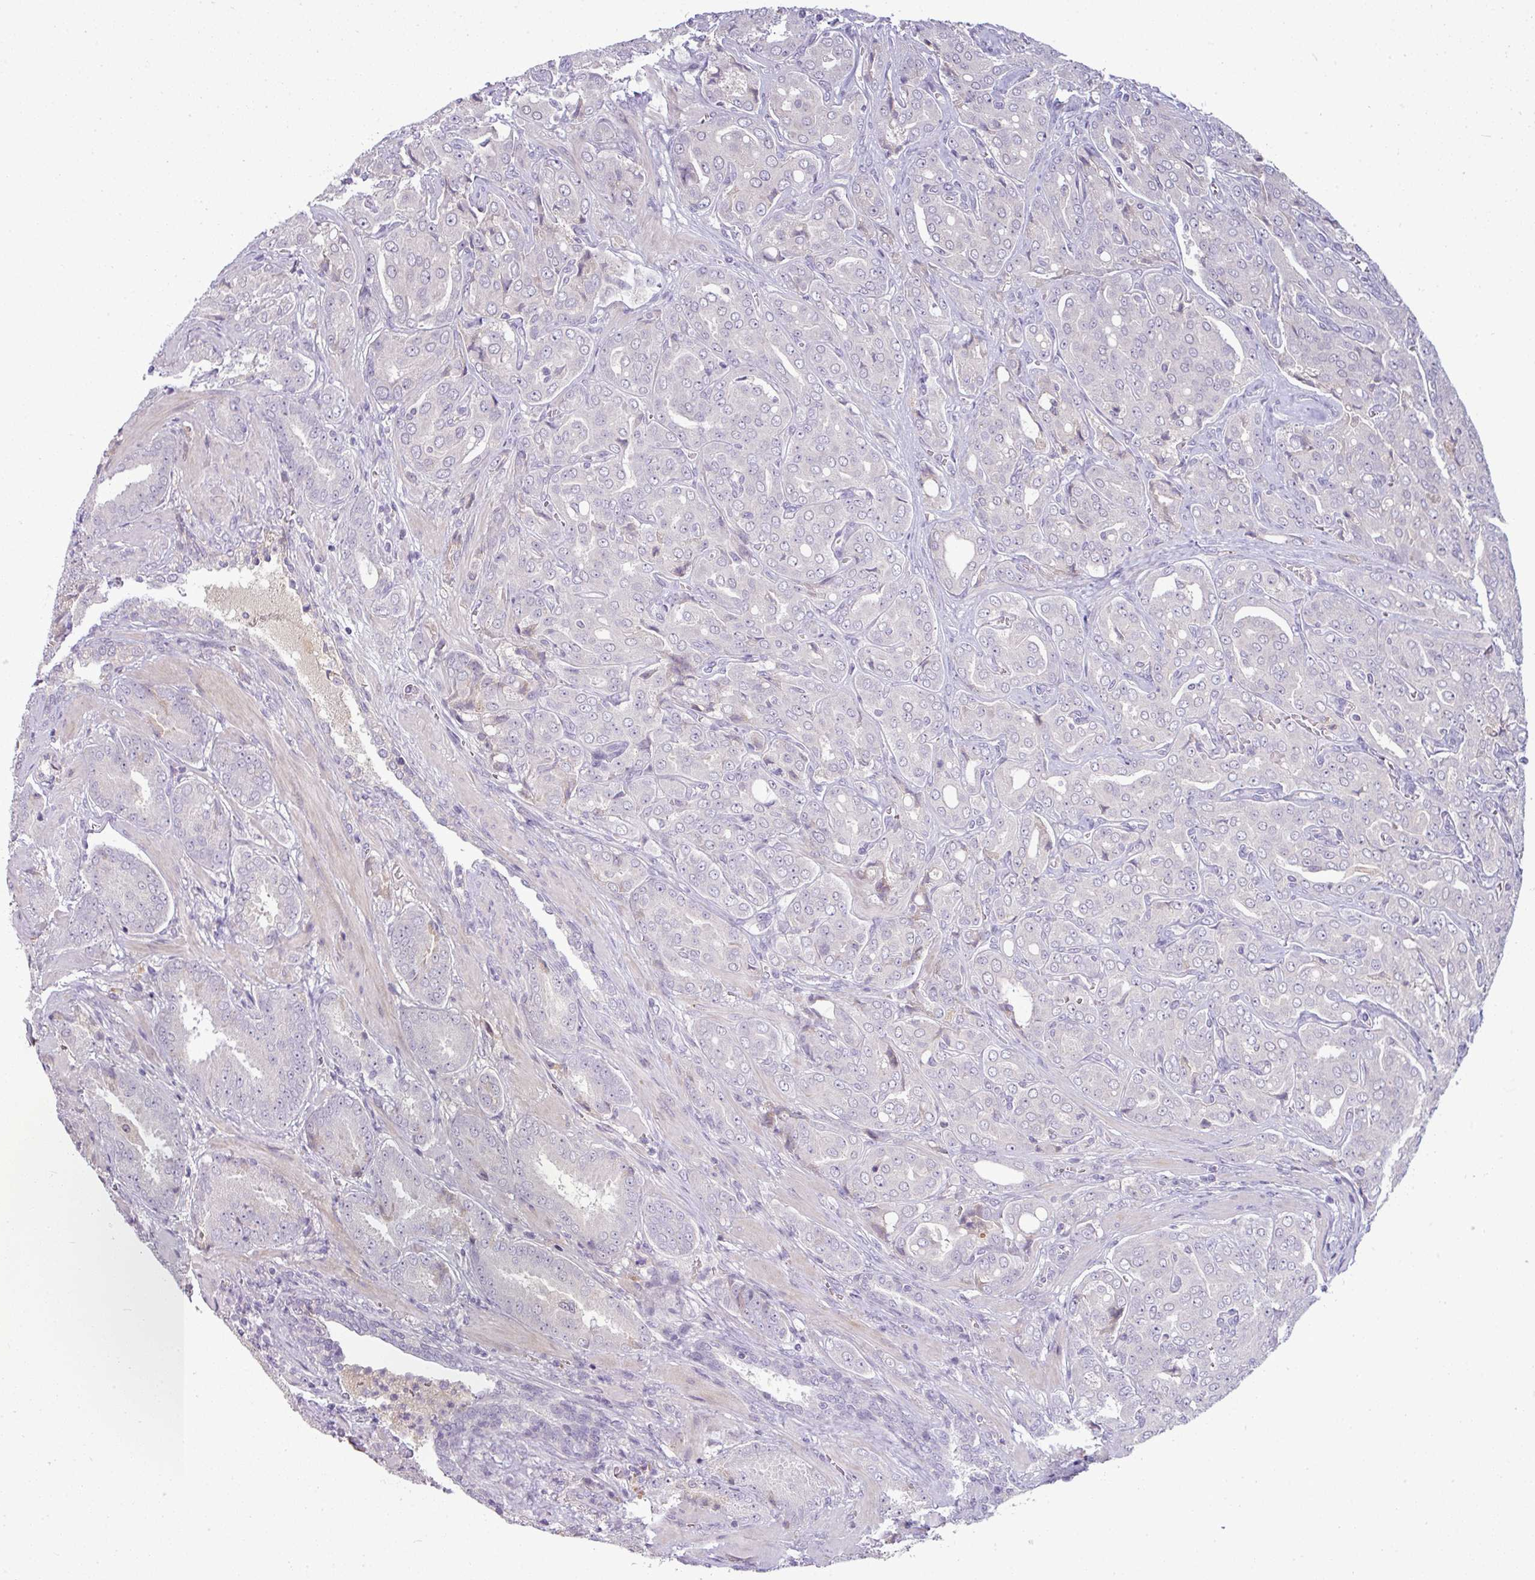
{"staining": {"intensity": "negative", "quantity": "none", "location": "none"}, "tissue": "prostate cancer", "cell_type": "Tumor cells", "image_type": "cancer", "snomed": [{"axis": "morphology", "description": "Adenocarcinoma, High grade"}, {"axis": "topography", "description": "Prostate"}], "caption": "The image reveals no staining of tumor cells in prostate cancer (high-grade adenocarcinoma).", "gene": "APOM", "patient": {"sex": "male", "age": 68}}